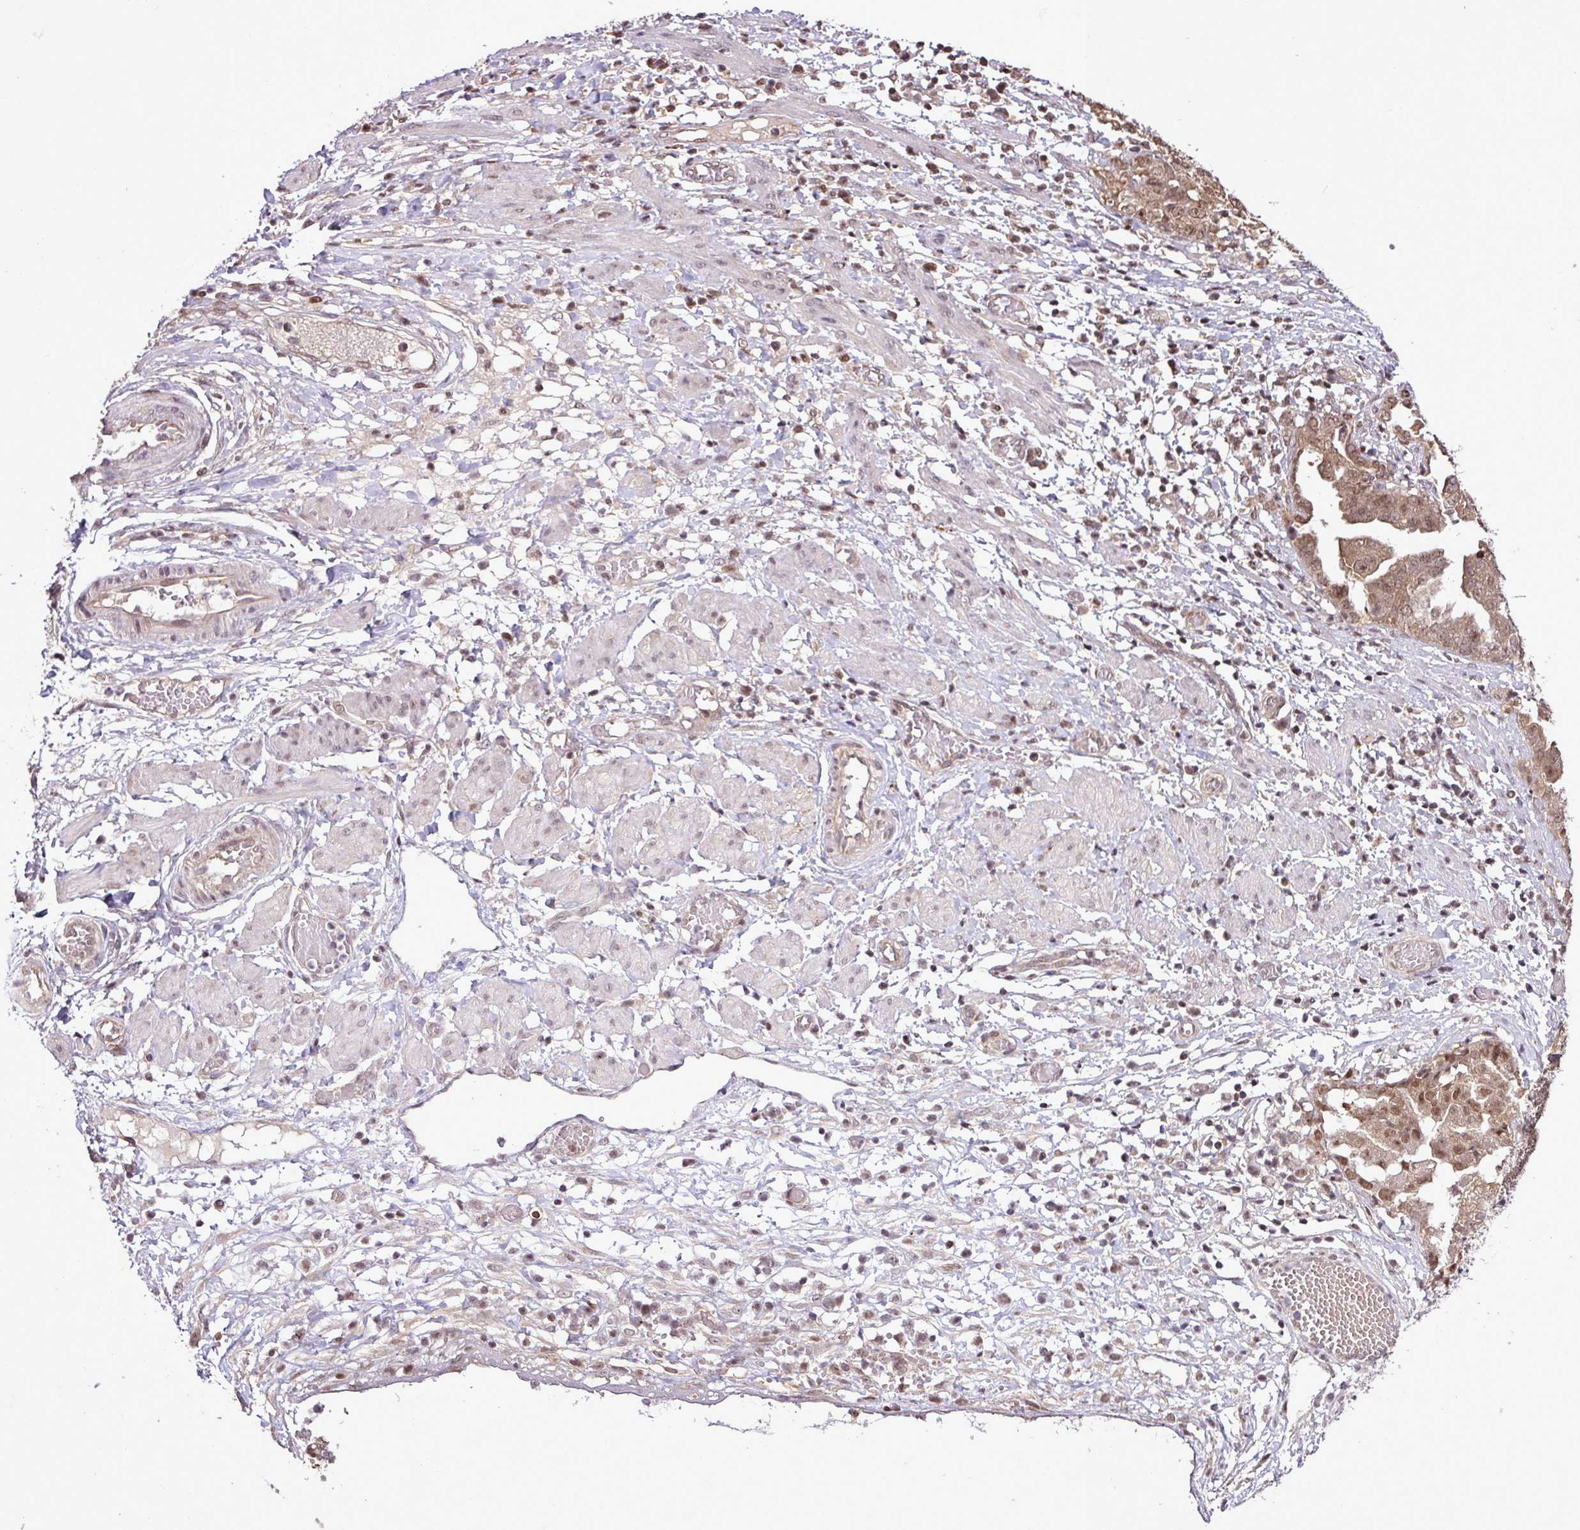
{"staining": {"intensity": "moderate", "quantity": ">75%", "location": "cytoplasmic/membranous,nuclear"}, "tissue": "ovarian cancer", "cell_type": "Tumor cells", "image_type": "cancer", "snomed": [{"axis": "morphology", "description": "Cystadenocarcinoma, serous, NOS"}, {"axis": "topography", "description": "Ovary"}], "caption": "A medium amount of moderate cytoplasmic/membranous and nuclear expression is present in about >75% of tumor cells in ovarian cancer (serous cystadenocarcinoma) tissue.", "gene": "ITPKC", "patient": {"sex": "female", "age": 58}}